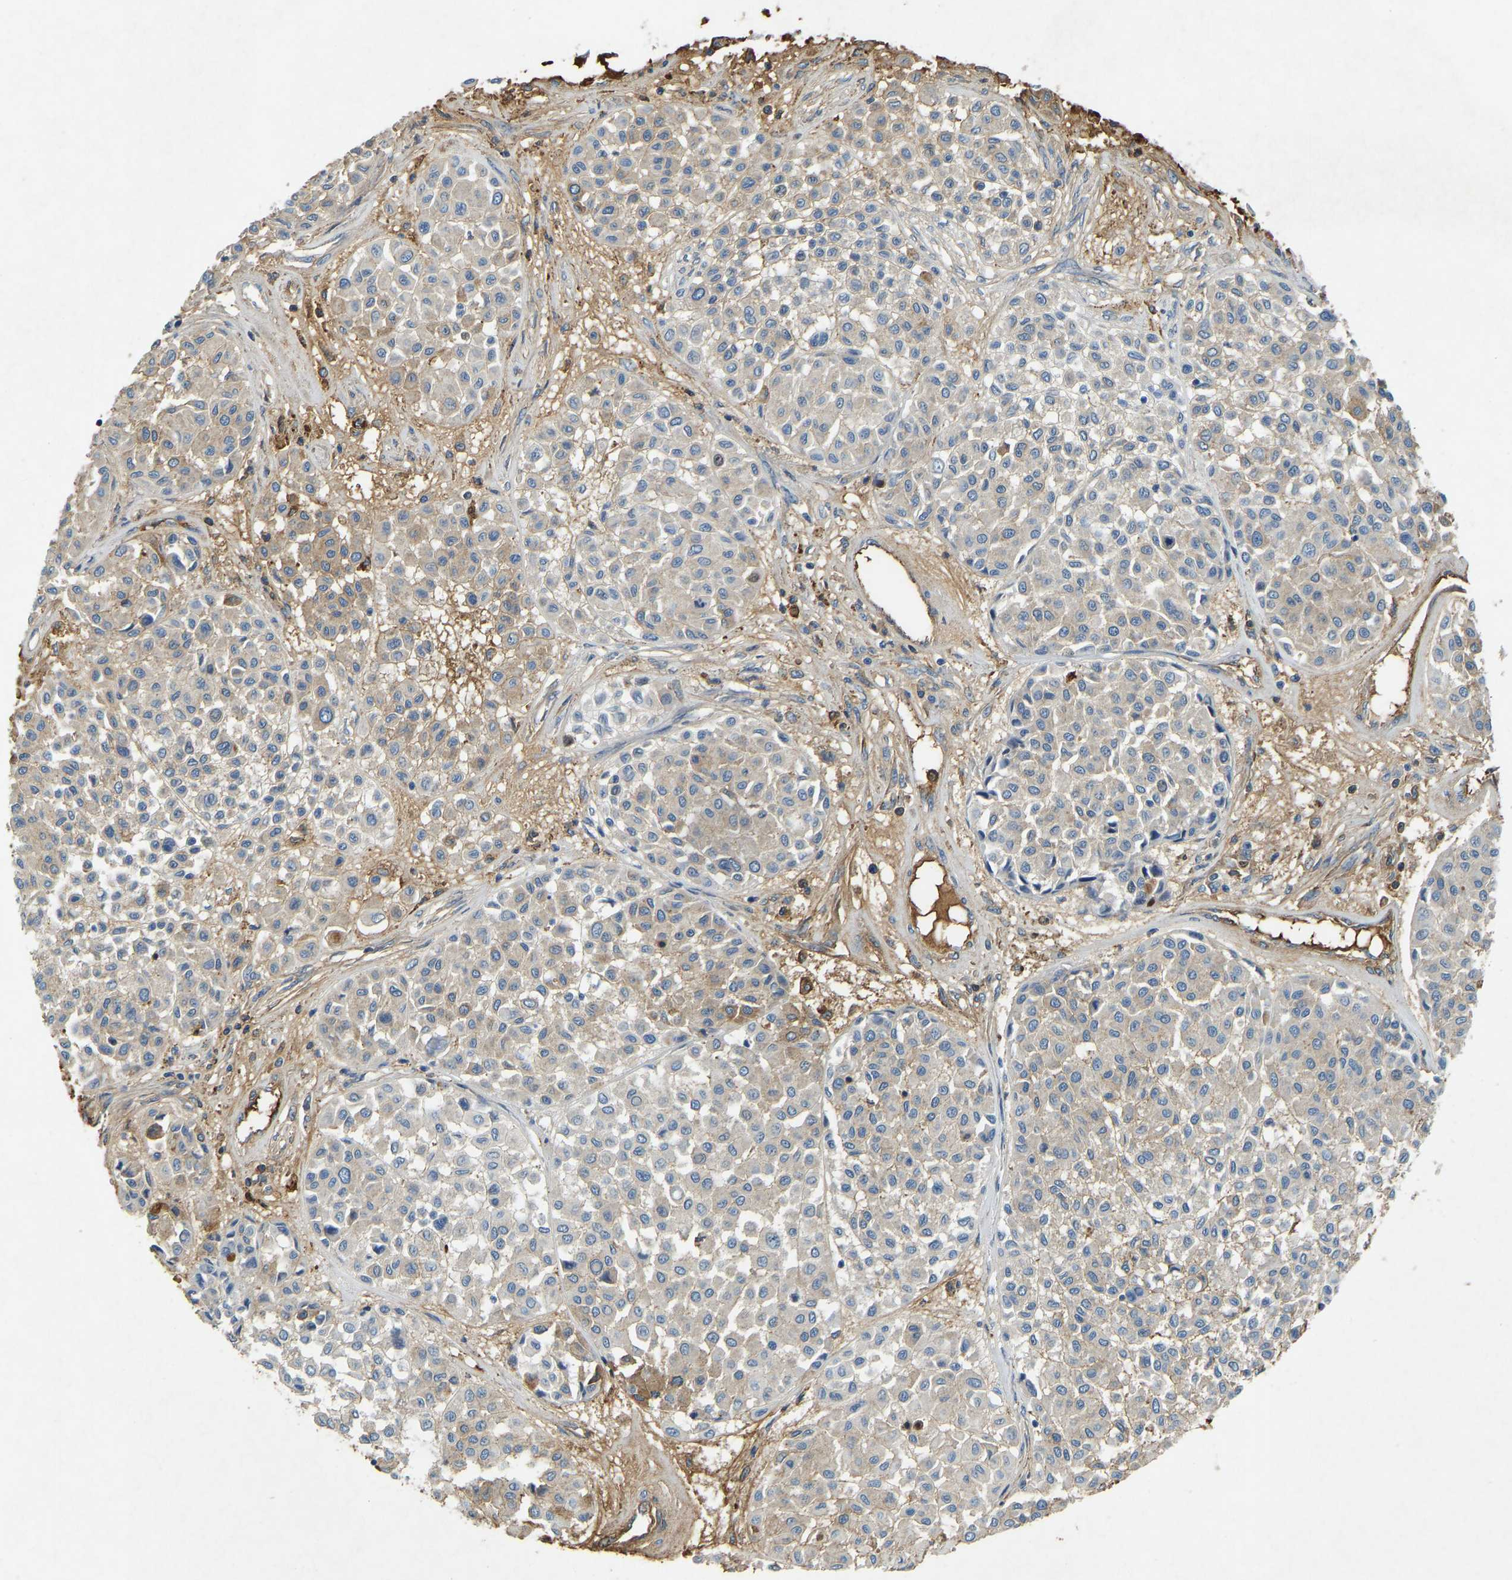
{"staining": {"intensity": "weak", "quantity": ">75%", "location": "cytoplasmic/membranous"}, "tissue": "melanoma", "cell_type": "Tumor cells", "image_type": "cancer", "snomed": [{"axis": "morphology", "description": "Malignant melanoma, Metastatic site"}, {"axis": "topography", "description": "Soft tissue"}], "caption": "Protein staining by immunohistochemistry displays weak cytoplasmic/membranous expression in approximately >75% of tumor cells in melanoma.", "gene": "THBS4", "patient": {"sex": "male", "age": 41}}